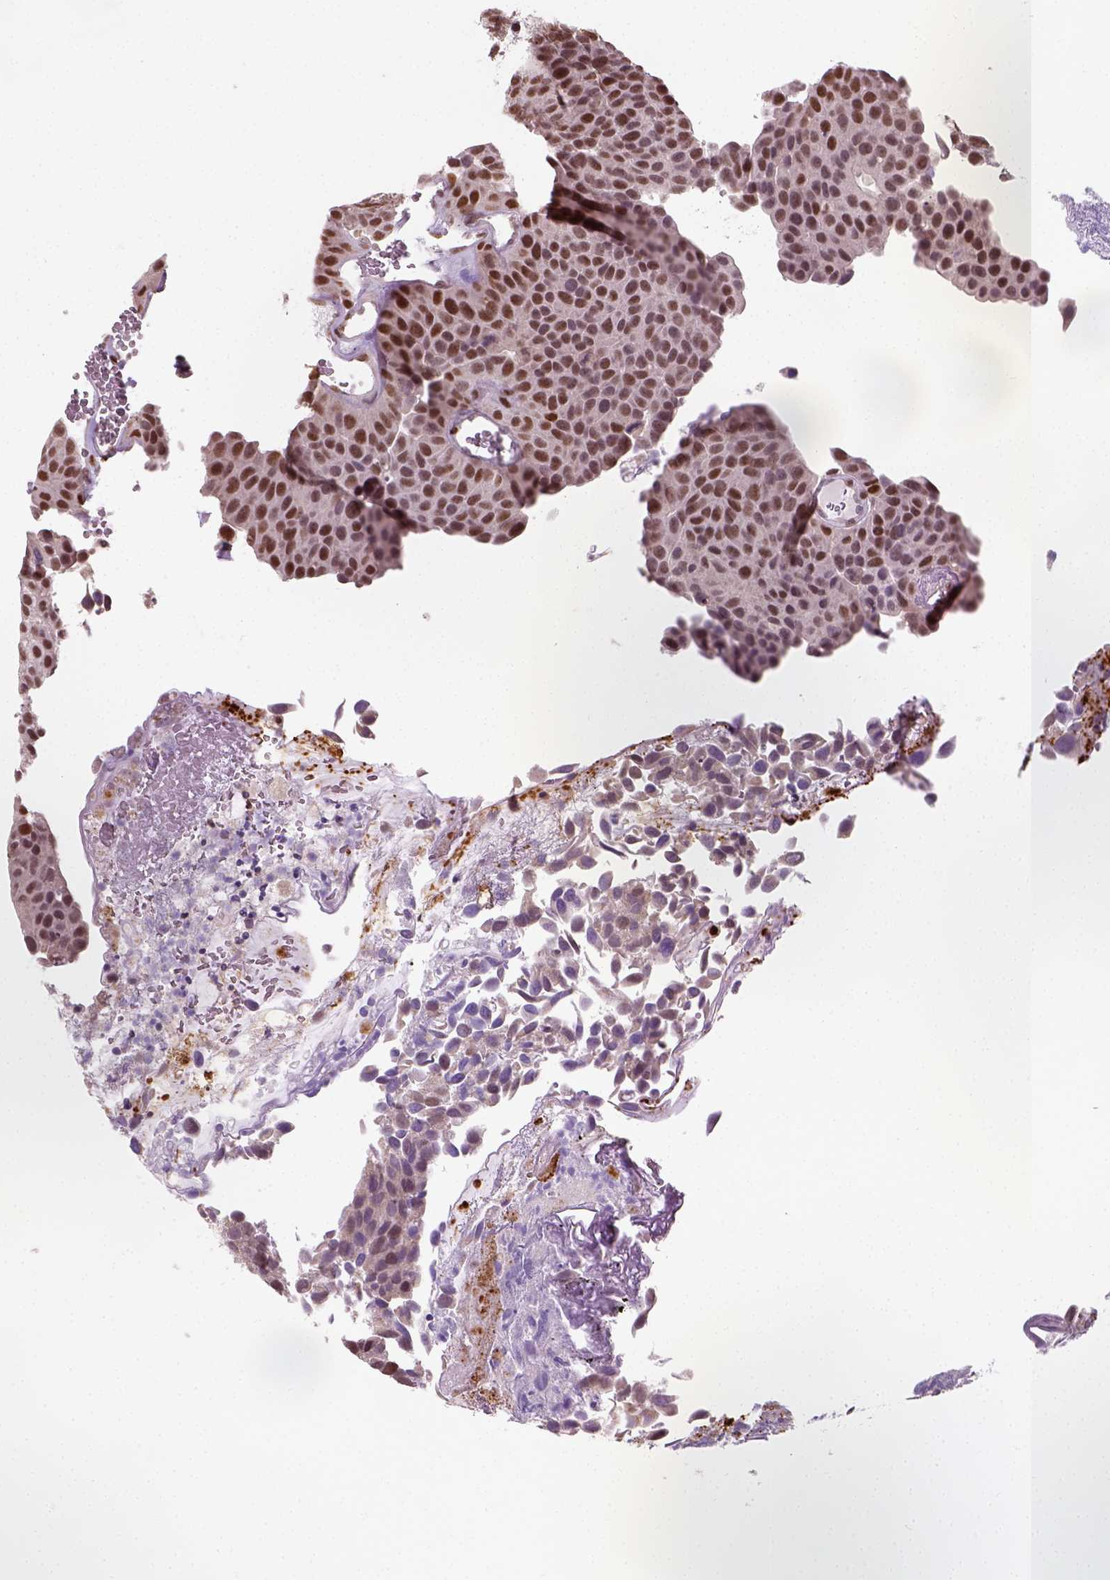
{"staining": {"intensity": "moderate", "quantity": ">75%", "location": "nuclear"}, "tissue": "urothelial cancer", "cell_type": "Tumor cells", "image_type": "cancer", "snomed": [{"axis": "morphology", "description": "Urothelial carcinoma, Low grade"}, {"axis": "topography", "description": "Urinary bladder"}], "caption": "High-power microscopy captured an immunohistochemistry photomicrograph of urothelial cancer, revealing moderate nuclear positivity in about >75% of tumor cells. Using DAB (3,3'-diaminobenzidine) (brown) and hematoxylin (blue) stains, captured at high magnification using brightfield microscopy.", "gene": "C1orf112", "patient": {"sex": "female", "age": 69}}